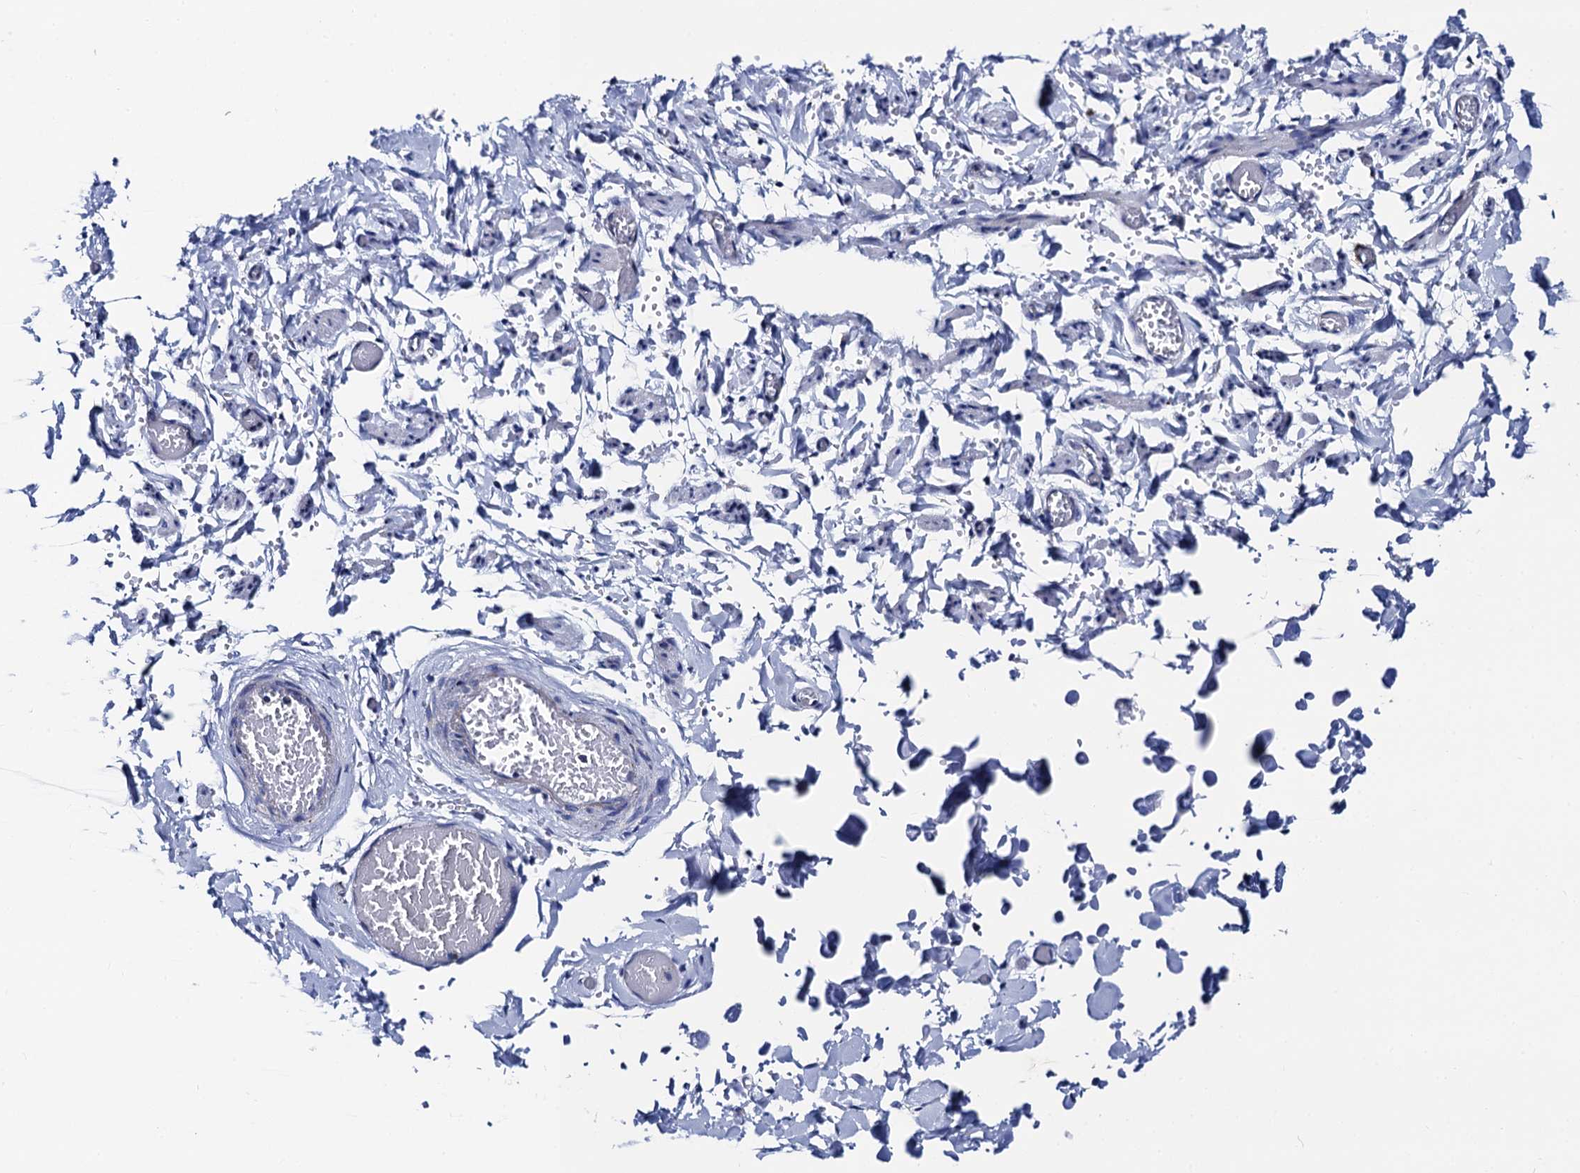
{"staining": {"intensity": "negative", "quantity": "none", "location": "none"}, "tissue": "adipose tissue", "cell_type": "Adipocytes", "image_type": "normal", "snomed": [{"axis": "morphology", "description": "Normal tissue, NOS"}, {"axis": "topography", "description": "Vascular tissue"}, {"axis": "topography", "description": "Fallopian tube"}, {"axis": "topography", "description": "Ovary"}], "caption": "Image shows no protein staining in adipocytes of benign adipose tissue.", "gene": "ACADSB", "patient": {"sex": "female", "age": 67}}